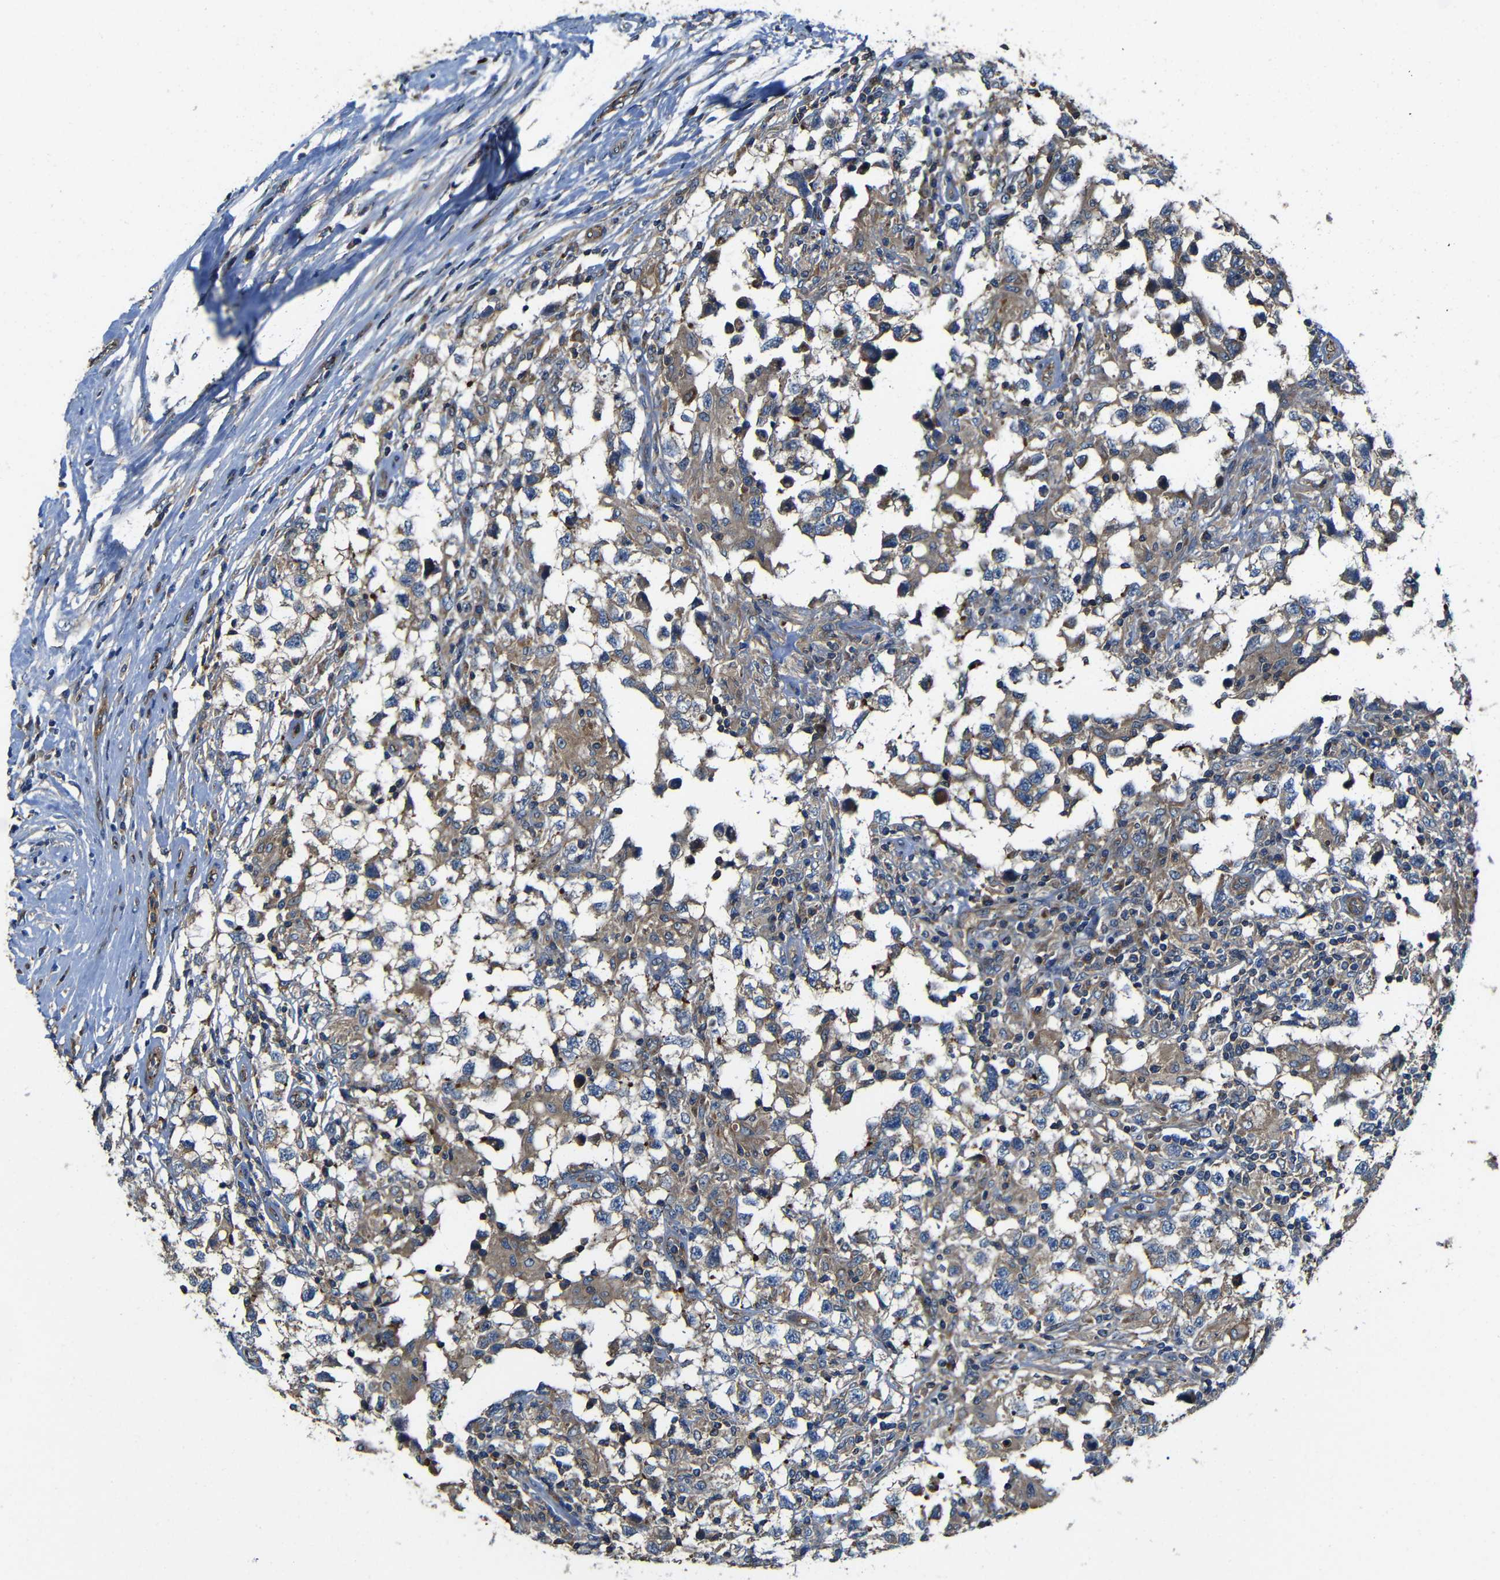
{"staining": {"intensity": "moderate", "quantity": "25%-75%", "location": "cytoplasmic/membranous"}, "tissue": "testis cancer", "cell_type": "Tumor cells", "image_type": "cancer", "snomed": [{"axis": "morphology", "description": "Carcinoma, Embryonal, NOS"}, {"axis": "topography", "description": "Testis"}], "caption": "Testis embryonal carcinoma stained with a protein marker shows moderate staining in tumor cells.", "gene": "PTCH1", "patient": {"sex": "male", "age": 21}}